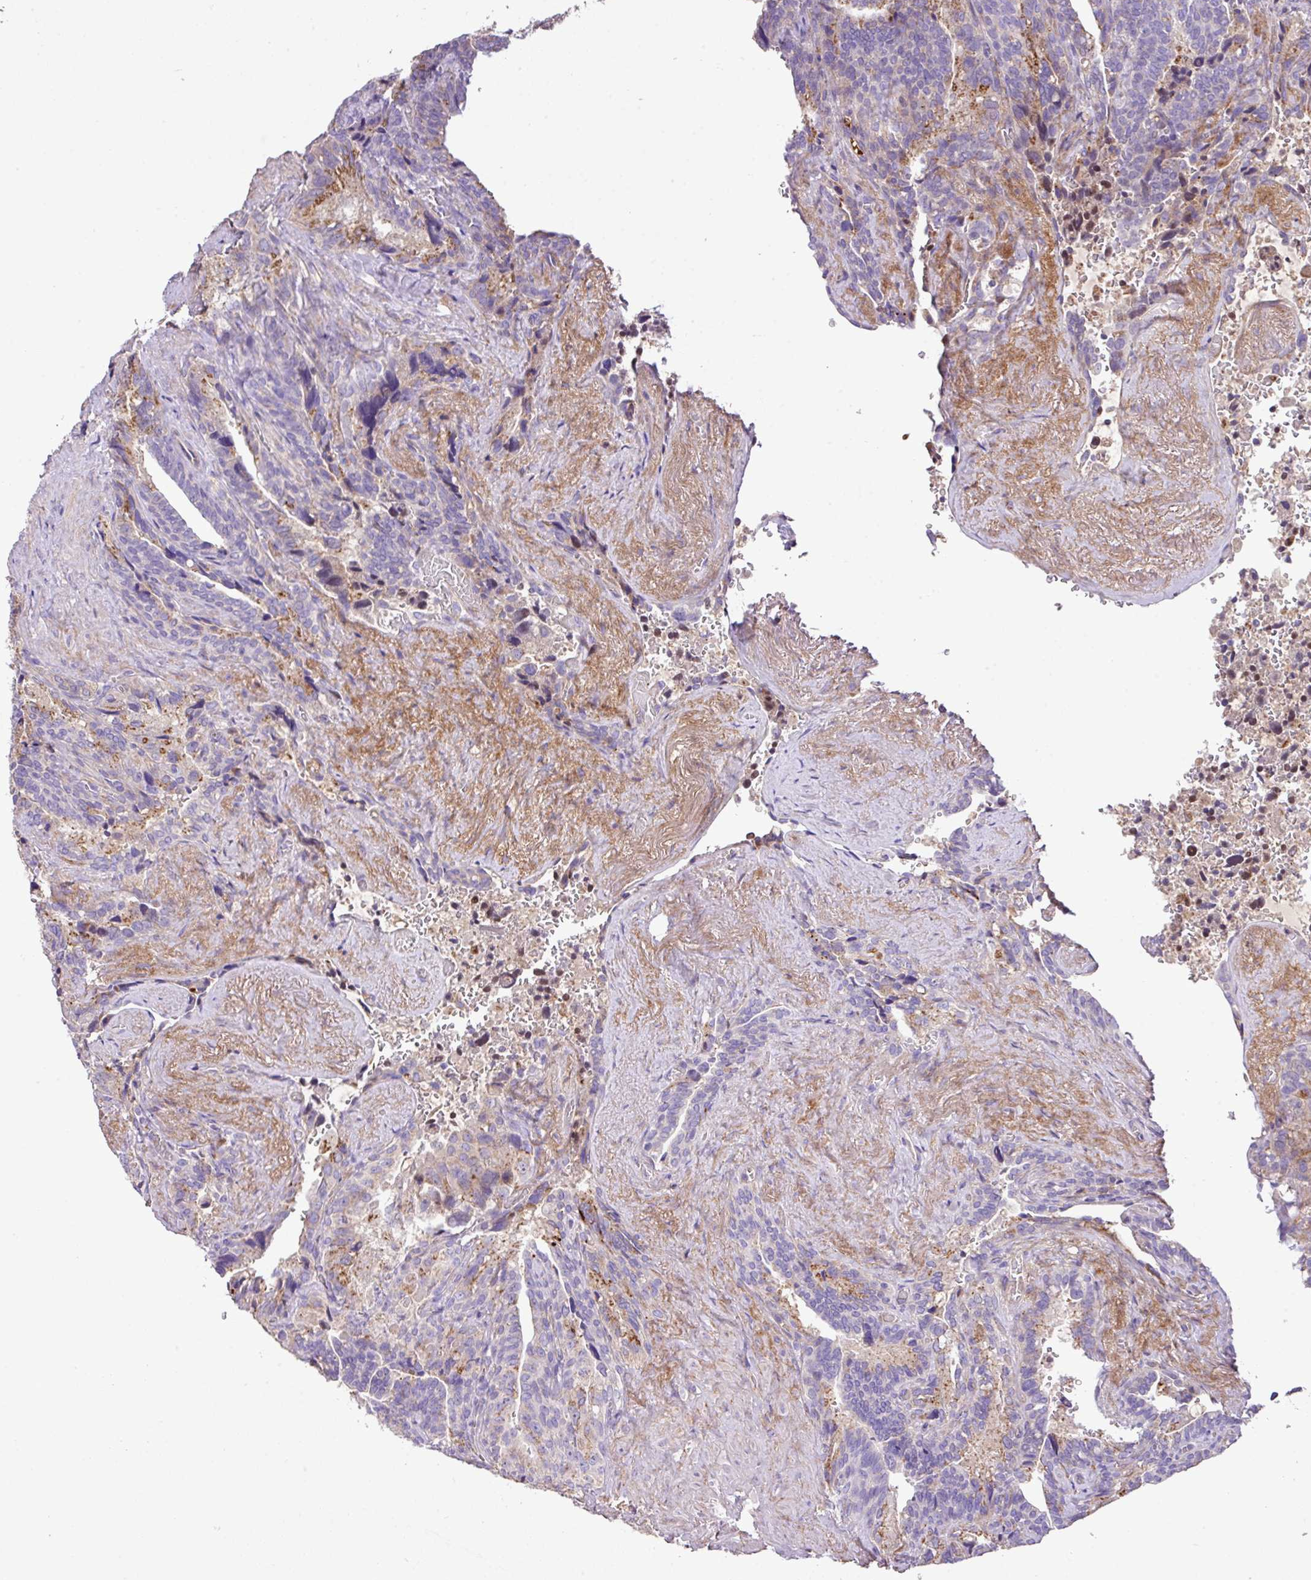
{"staining": {"intensity": "moderate", "quantity": "<25%", "location": "cytoplasmic/membranous"}, "tissue": "seminal vesicle", "cell_type": "Glandular cells", "image_type": "normal", "snomed": [{"axis": "morphology", "description": "Normal tissue, NOS"}, {"axis": "topography", "description": "Seminal veicle"}], "caption": "Brown immunohistochemical staining in benign seminal vesicle displays moderate cytoplasmic/membranous staining in approximately <25% of glandular cells.", "gene": "CTXN2", "patient": {"sex": "male", "age": 68}}